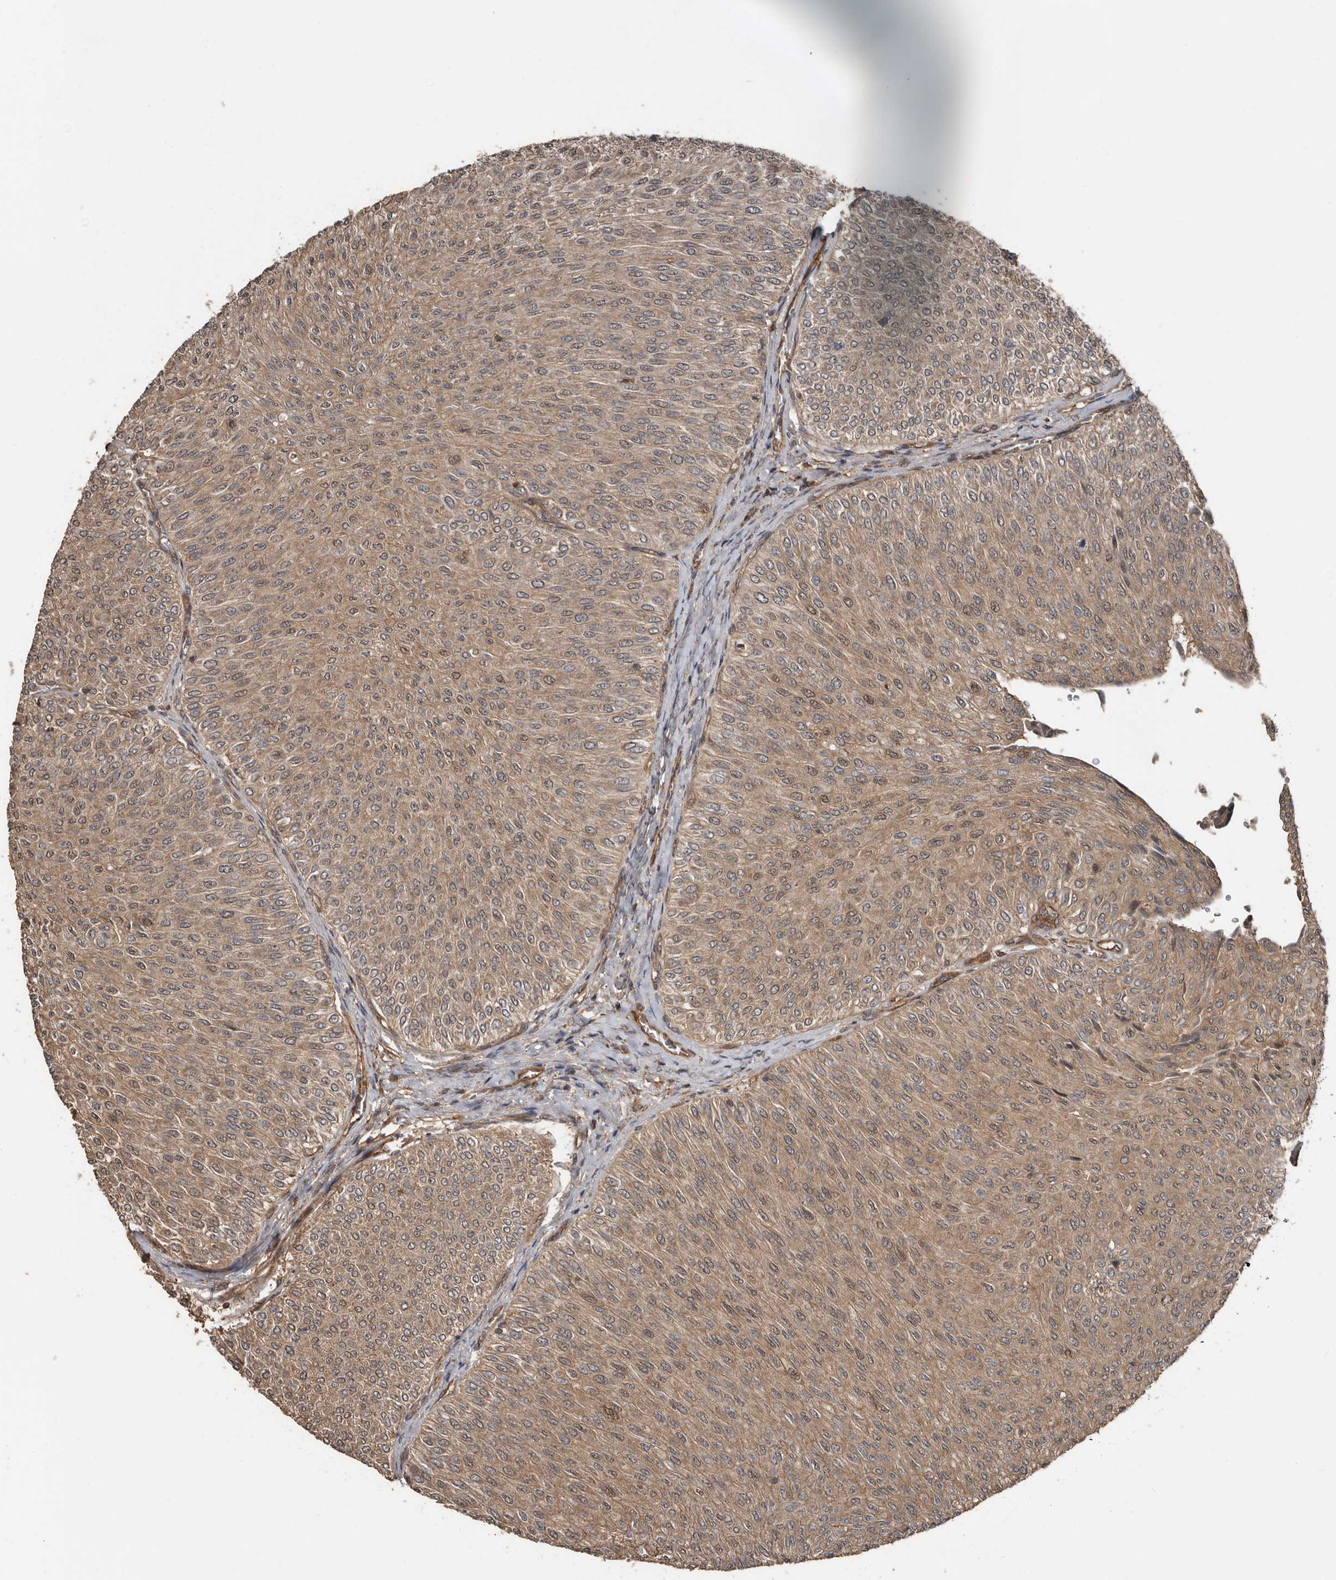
{"staining": {"intensity": "weak", "quantity": ">75%", "location": "cytoplasmic/membranous"}, "tissue": "urothelial cancer", "cell_type": "Tumor cells", "image_type": "cancer", "snomed": [{"axis": "morphology", "description": "Urothelial carcinoma, Low grade"}, {"axis": "topography", "description": "Urinary bladder"}], "caption": "Urothelial cancer stained for a protein exhibits weak cytoplasmic/membranous positivity in tumor cells.", "gene": "EXOC3L1", "patient": {"sex": "male", "age": 78}}